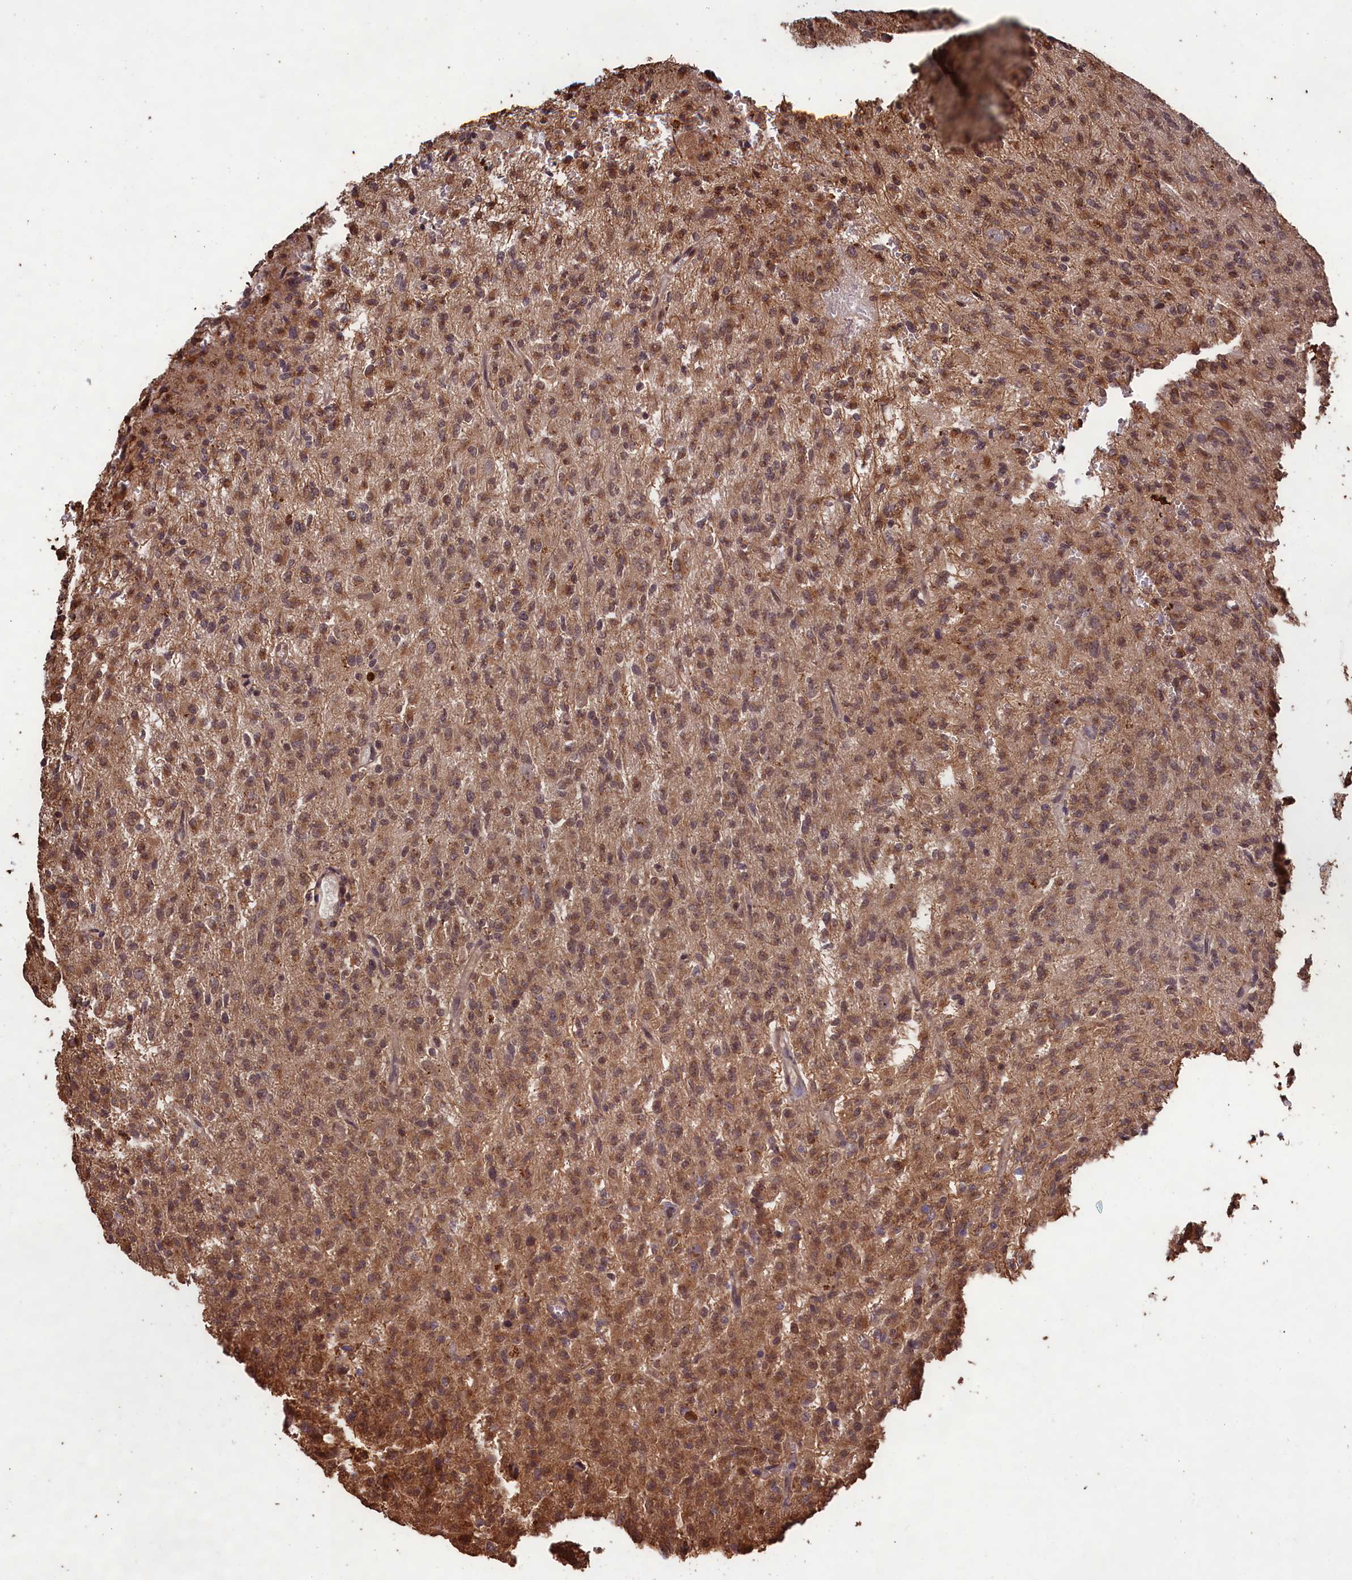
{"staining": {"intensity": "moderate", "quantity": "25%-75%", "location": "cytoplasmic/membranous"}, "tissue": "glioma", "cell_type": "Tumor cells", "image_type": "cancer", "snomed": [{"axis": "morphology", "description": "Glioma, malignant, High grade"}, {"axis": "topography", "description": "Brain"}], "caption": "A brown stain labels moderate cytoplasmic/membranous staining of a protein in glioma tumor cells.", "gene": "CCDC124", "patient": {"sex": "female", "age": 57}}